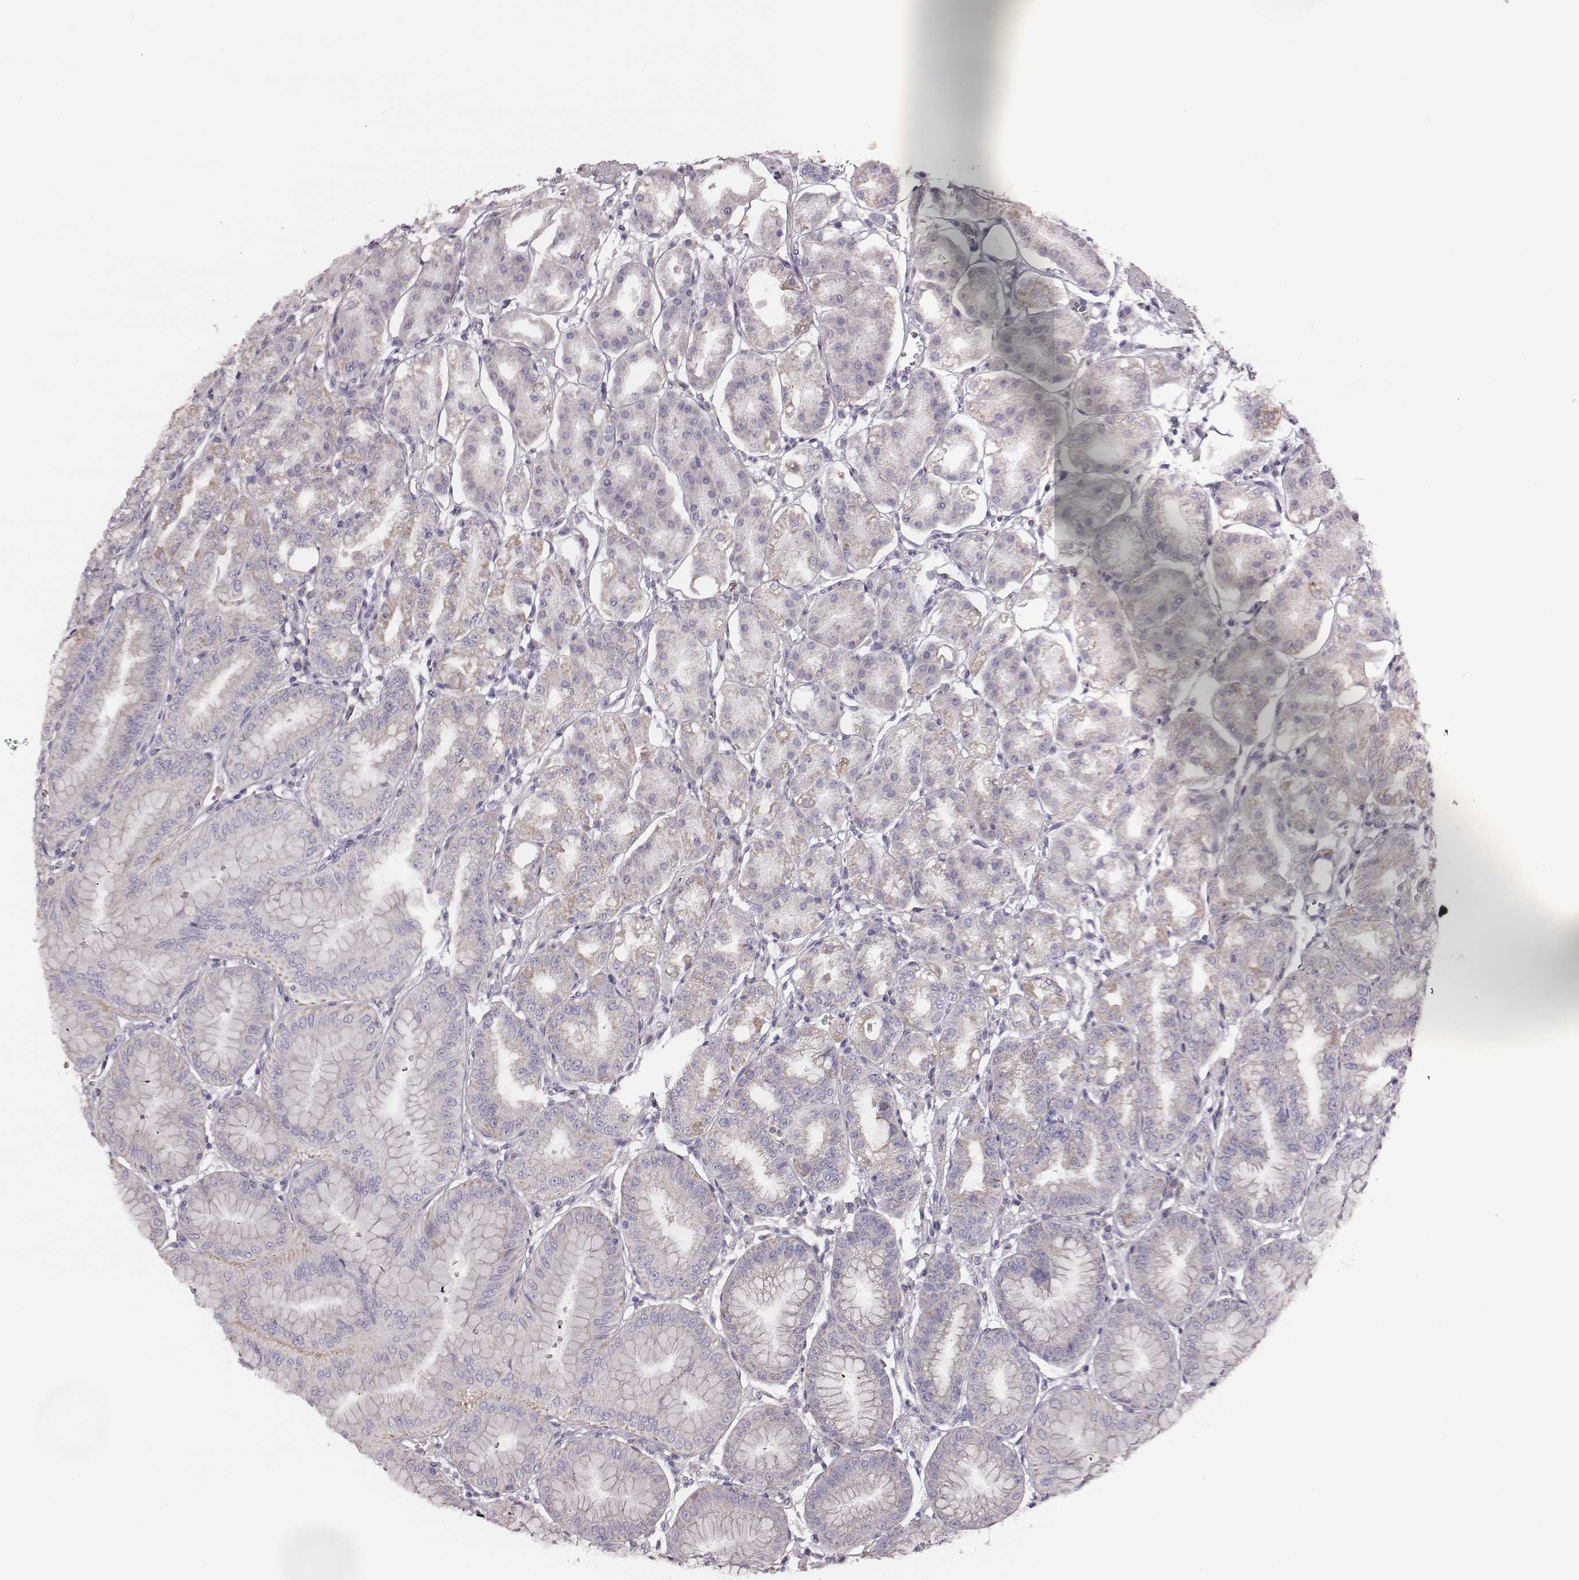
{"staining": {"intensity": "negative", "quantity": "none", "location": "none"}, "tissue": "stomach", "cell_type": "Glandular cells", "image_type": "normal", "snomed": [{"axis": "morphology", "description": "Normal tissue, NOS"}, {"axis": "topography", "description": "Stomach, lower"}], "caption": "Glandular cells show no significant staining in unremarkable stomach. The staining is performed using DAB brown chromogen with nuclei counter-stained in using hematoxylin.", "gene": "UBL4B", "patient": {"sex": "male", "age": 71}}